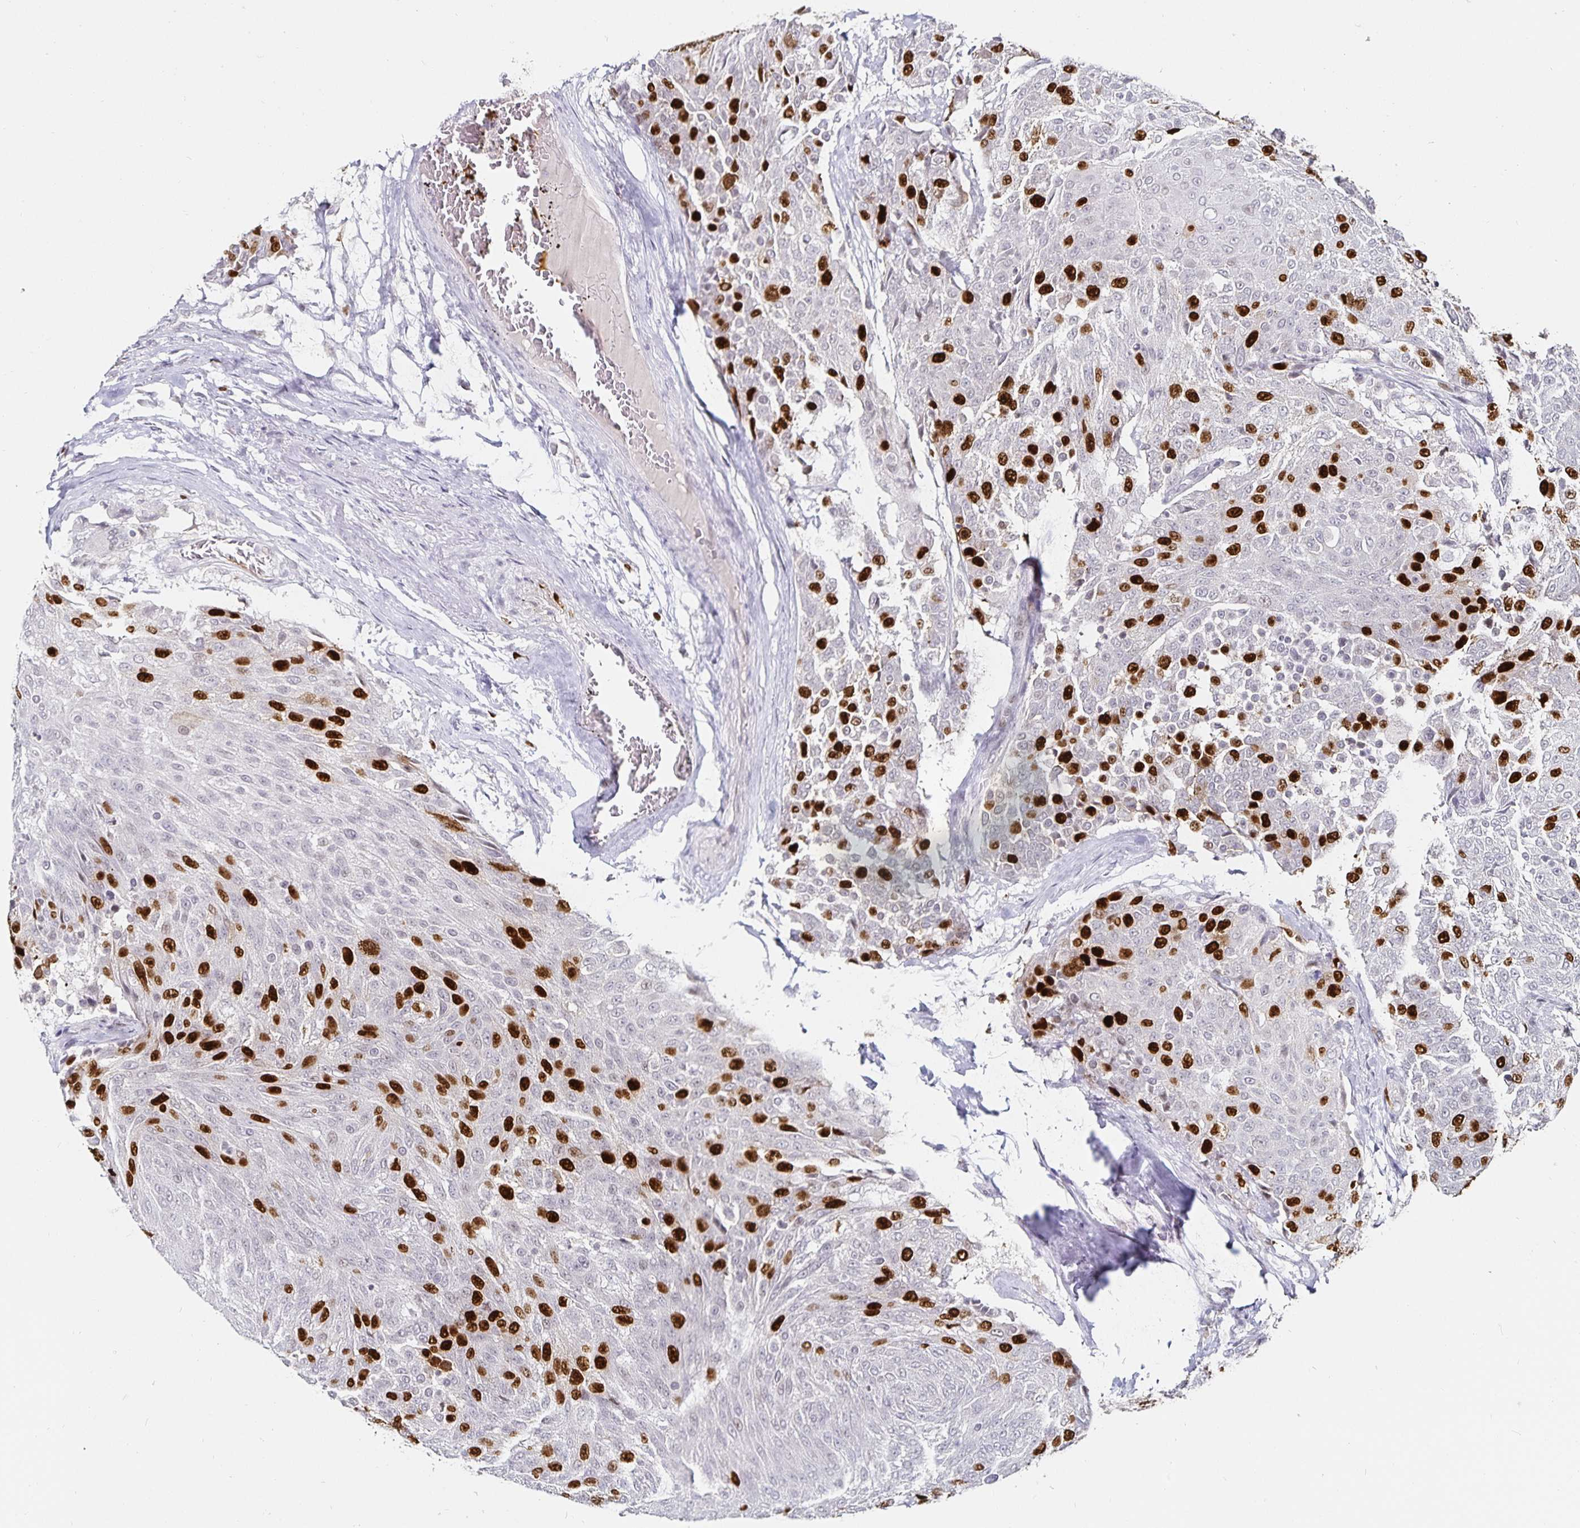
{"staining": {"intensity": "strong", "quantity": "25%-75%", "location": "nuclear"}, "tissue": "urothelial cancer", "cell_type": "Tumor cells", "image_type": "cancer", "snomed": [{"axis": "morphology", "description": "Urothelial carcinoma, High grade"}, {"axis": "topography", "description": "Urinary bladder"}], "caption": "A high-resolution micrograph shows immunohistochemistry (IHC) staining of urothelial cancer, which reveals strong nuclear expression in about 25%-75% of tumor cells.", "gene": "ANLN", "patient": {"sex": "female", "age": 63}}